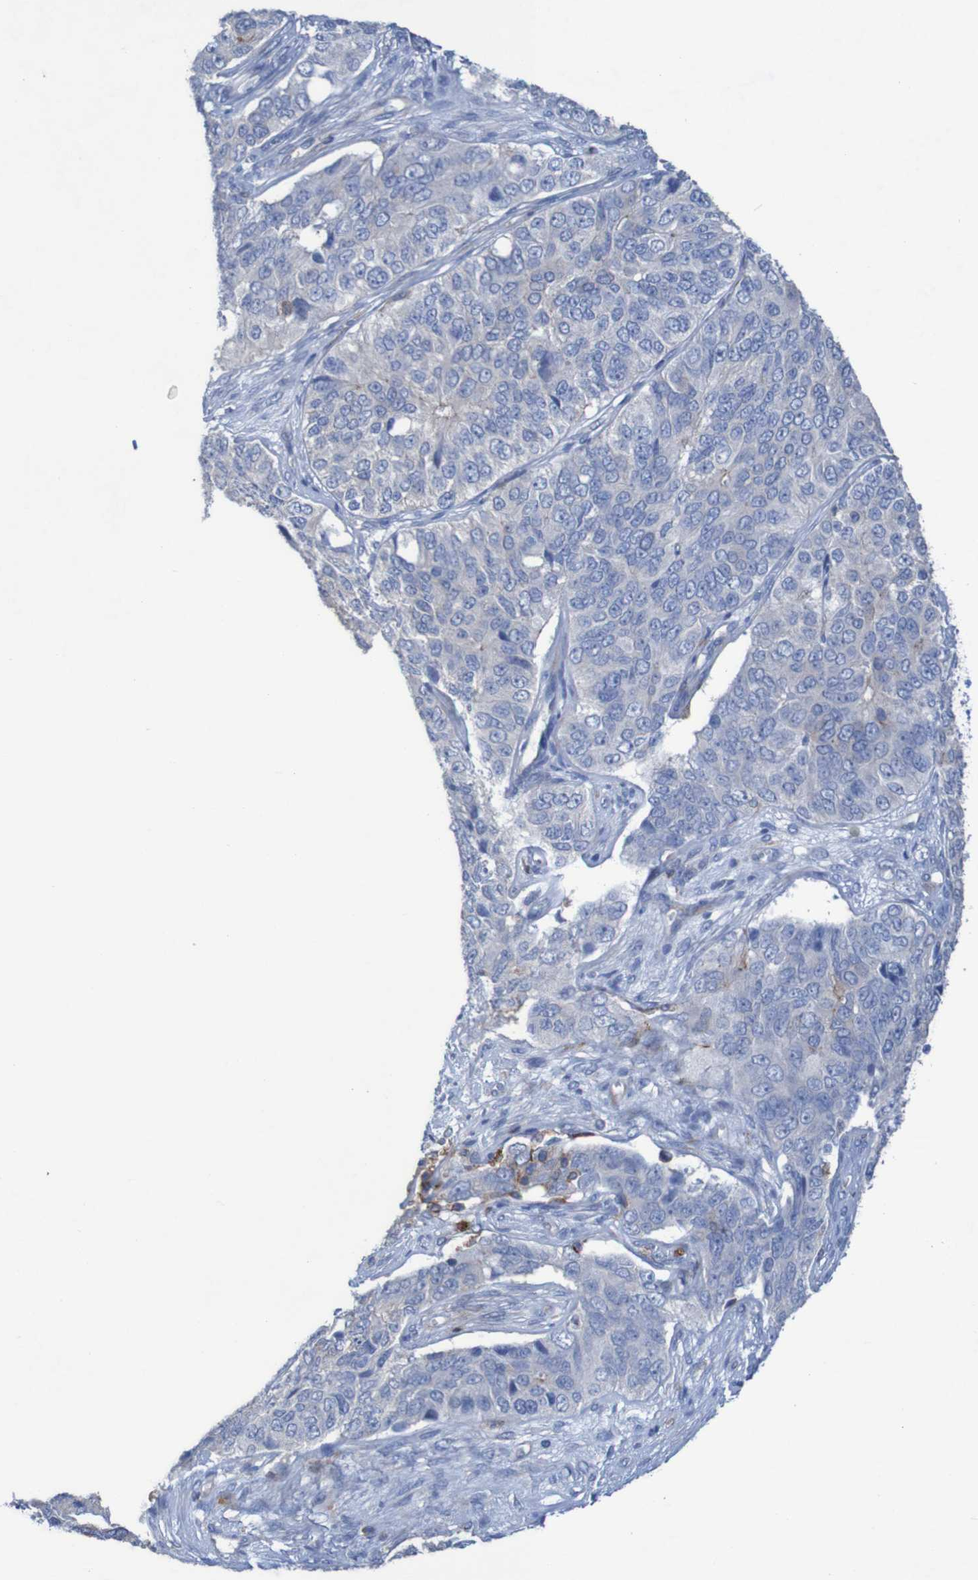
{"staining": {"intensity": "negative", "quantity": "none", "location": "none"}, "tissue": "ovarian cancer", "cell_type": "Tumor cells", "image_type": "cancer", "snomed": [{"axis": "morphology", "description": "Carcinoma, endometroid"}, {"axis": "topography", "description": "Ovary"}], "caption": "Micrograph shows no protein positivity in tumor cells of ovarian endometroid carcinoma tissue.", "gene": "RNF182", "patient": {"sex": "female", "age": 51}}